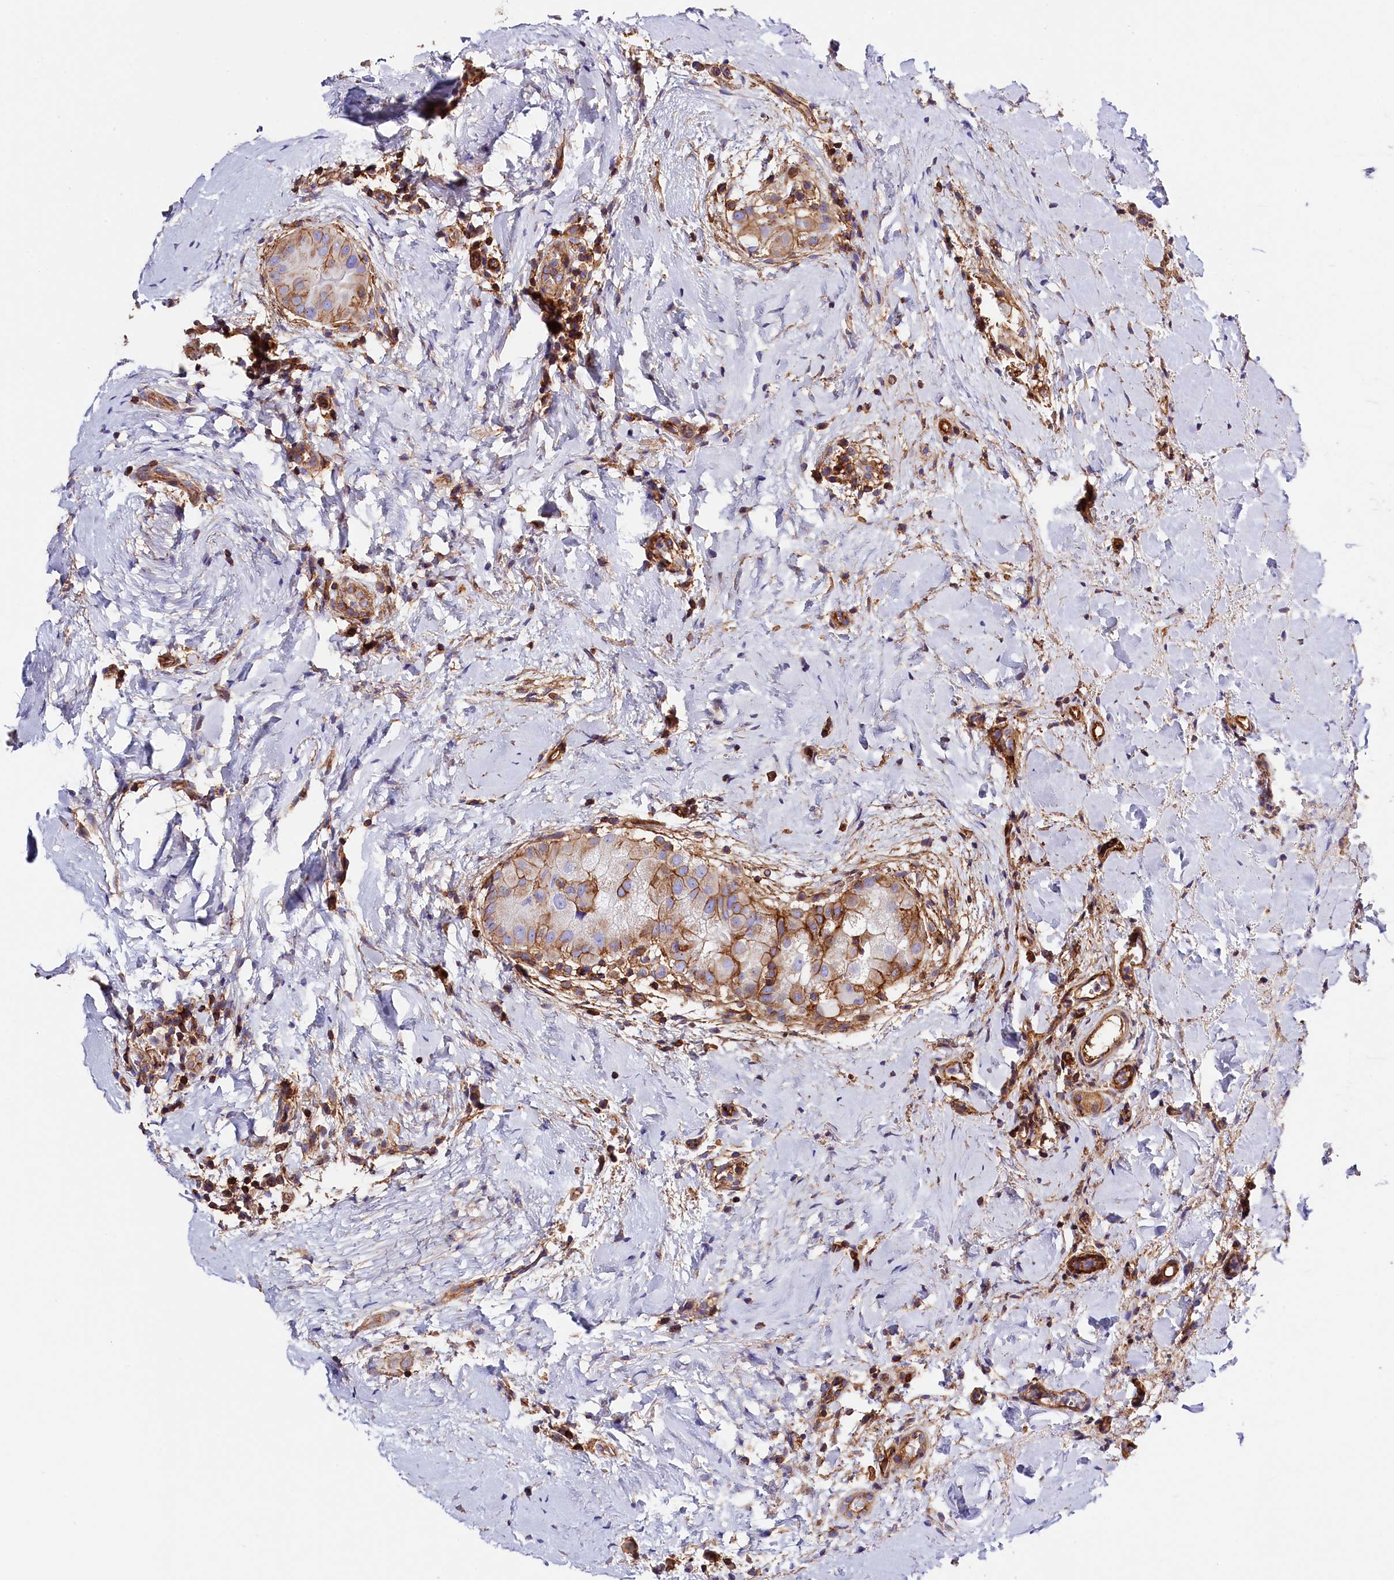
{"staining": {"intensity": "moderate", "quantity": "25%-75%", "location": "cytoplasmic/membranous"}, "tissue": "thyroid cancer", "cell_type": "Tumor cells", "image_type": "cancer", "snomed": [{"axis": "morphology", "description": "Papillary adenocarcinoma, NOS"}, {"axis": "topography", "description": "Thyroid gland"}], "caption": "Thyroid cancer stained with immunohistochemistry shows moderate cytoplasmic/membranous expression in approximately 25%-75% of tumor cells. Immunohistochemistry (ihc) stains the protein of interest in brown and the nuclei are stained blue.", "gene": "ATP2B4", "patient": {"sex": "male", "age": 33}}